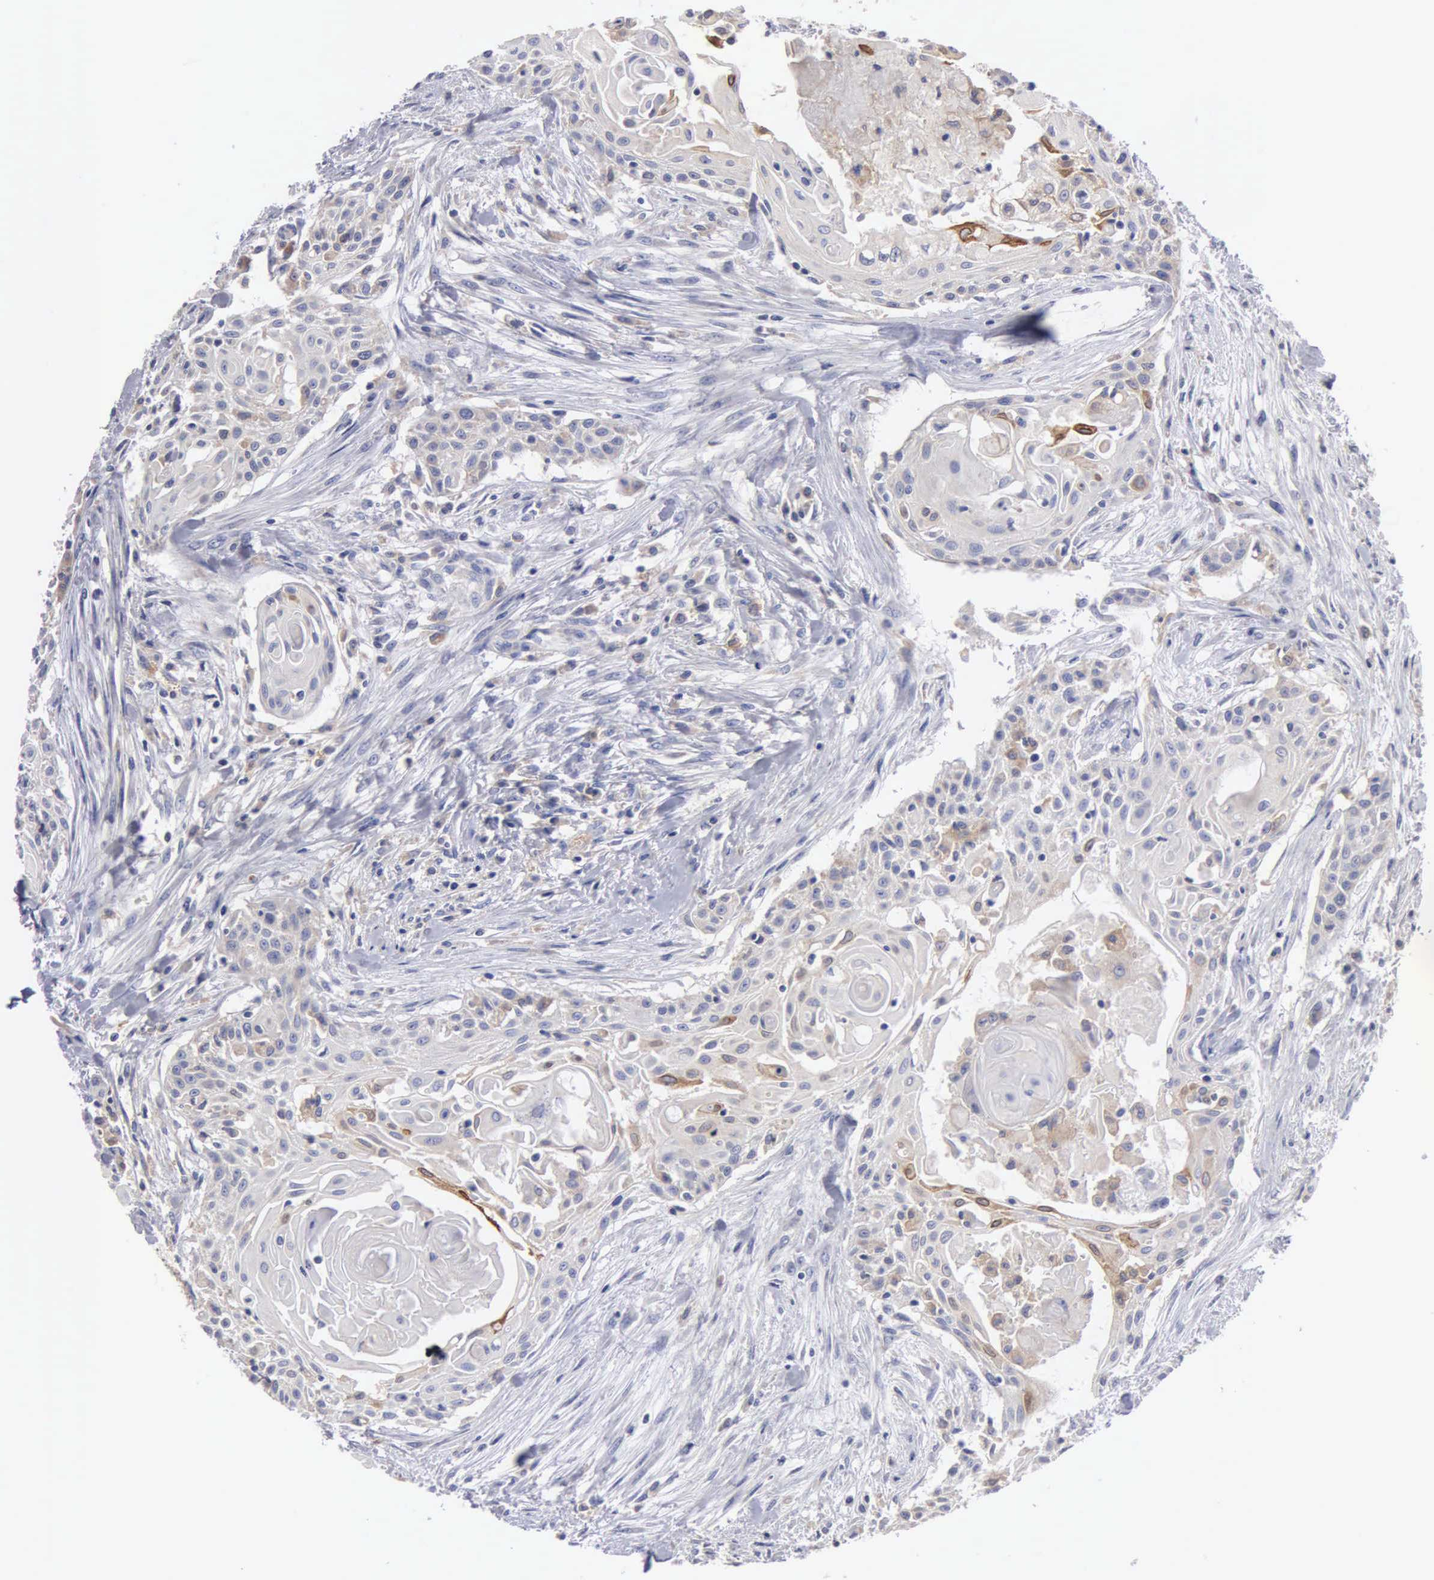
{"staining": {"intensity": "weak", "quantity": ">75%", "location": "cytoplasmic/membranous"}, "tissue": "head and neck cancer", "cell_type": "Tumor cells", "image_type": "cancer", "snomed": [{"axis": "morphology", "description": "Squamous cell carcinoma, NOS"}, {"axis": "morphology", "description": "Squamous cell carcinoma, metastatic, NOS"}, {"axis": "topography", "description": "Lymph node"}, {"axis": "topography", "description": "Salivary gland"}, {"axis": "topography", "description": "Head-Neck"}], "caption": "This photomicrograph demonstrates immunohistochemistry (IHC) staining of human metastatic squamous cell carcinoma (head and neck), with low weak cytoplasmic/membranous expression in about >75% of tumor cells.", "gene": "PTGS2", "patient": {"sex": "female", "age": 74}}